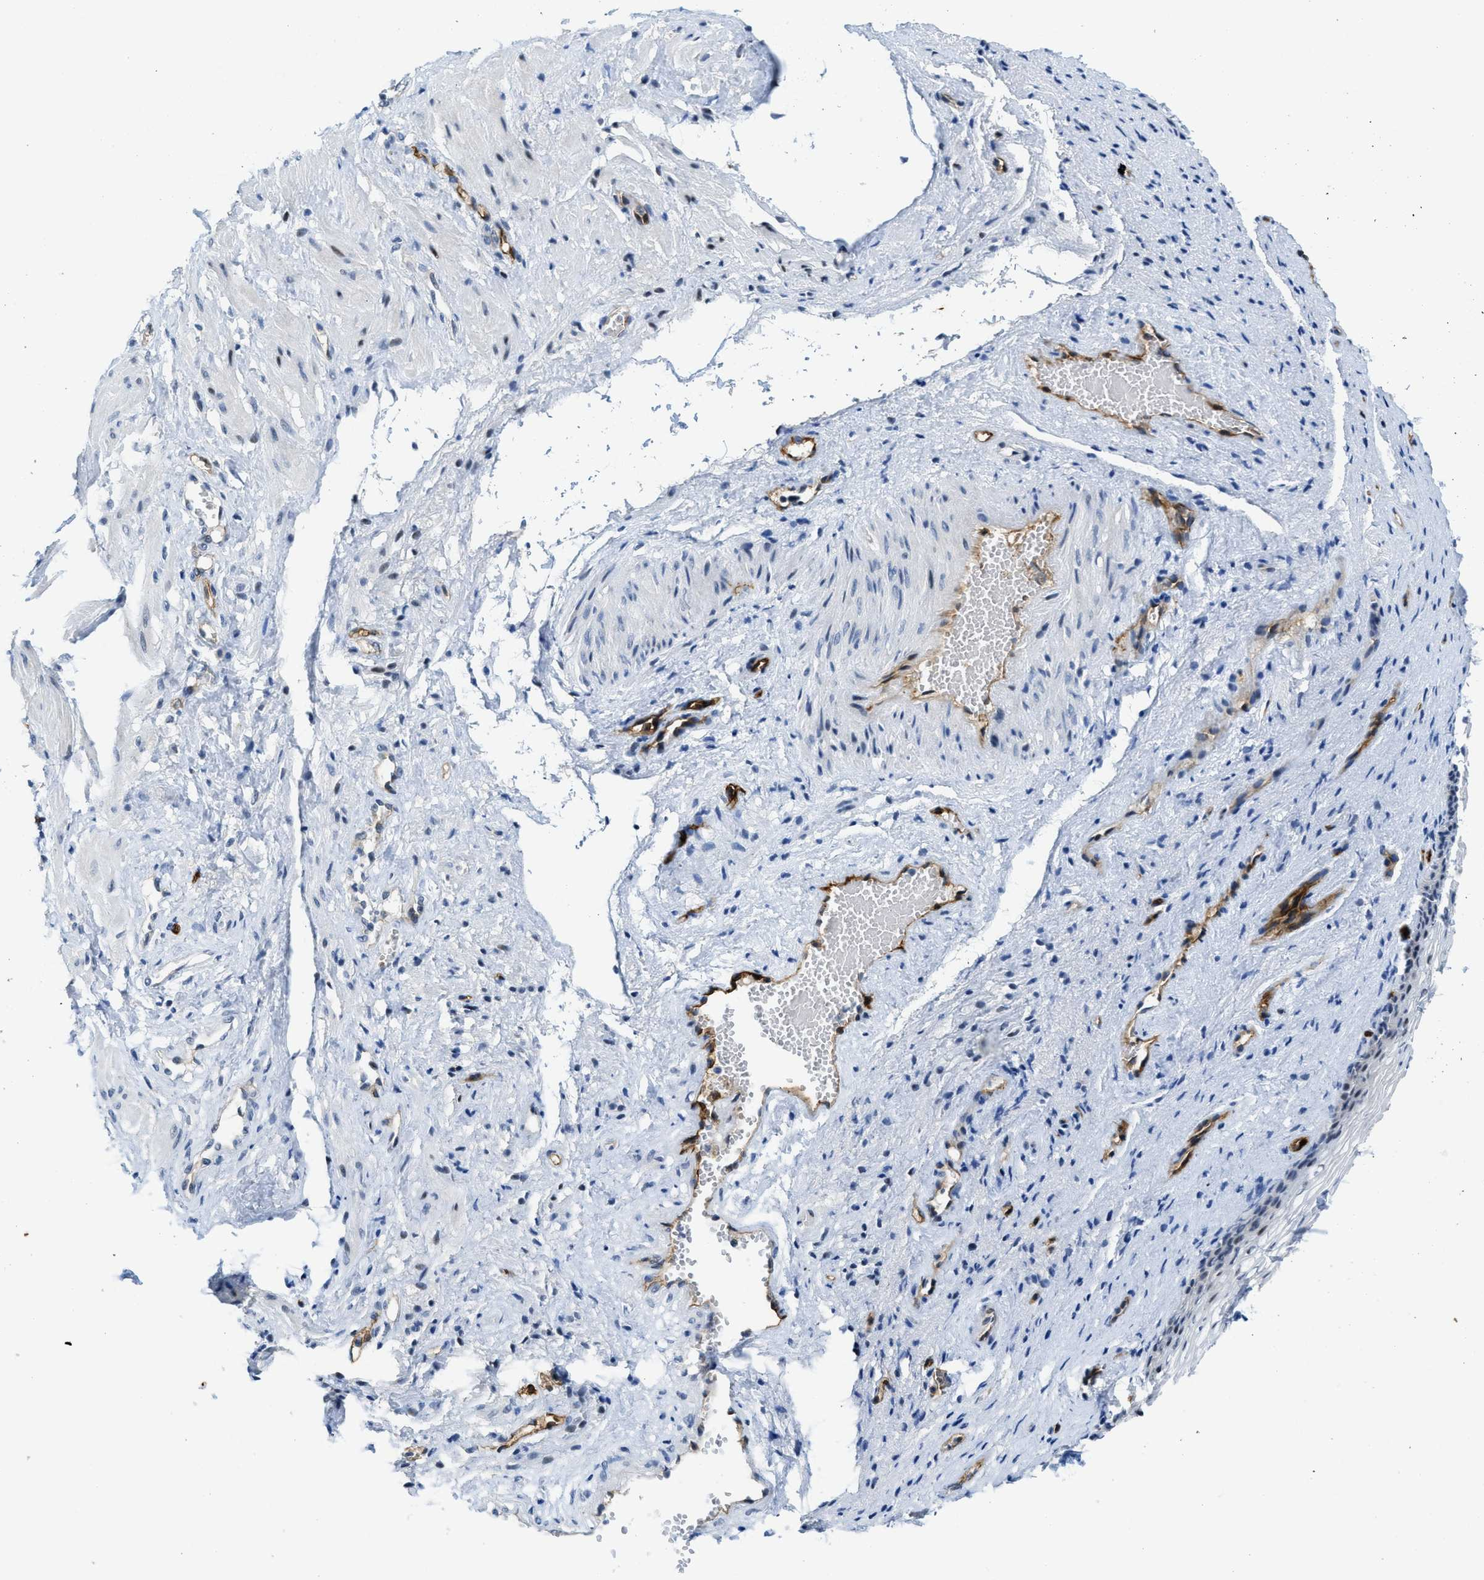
{"staining": {"intensity": "negative", "quantity": "none", "location": "none"}, "tissue": "vagina", "cell_type": "Squamous epithelial cells", "image_type": "normal", "snomed": [{"axis": "morphology", "description": "Normal tissue, NOS"}, {"axis": "topography", "description": "Vagina"}], "caption": "High power microscopy photomicrograph of an immunohistochemistry histopathology image of benign vagina, revealing no significant staining in squamous epithelial cells. (DAB immunohistochemistry (IHC) with hematoxylin counter stain).", "gene": "SLCO2A1", "patient": {"sex": "female", "age": 34}}